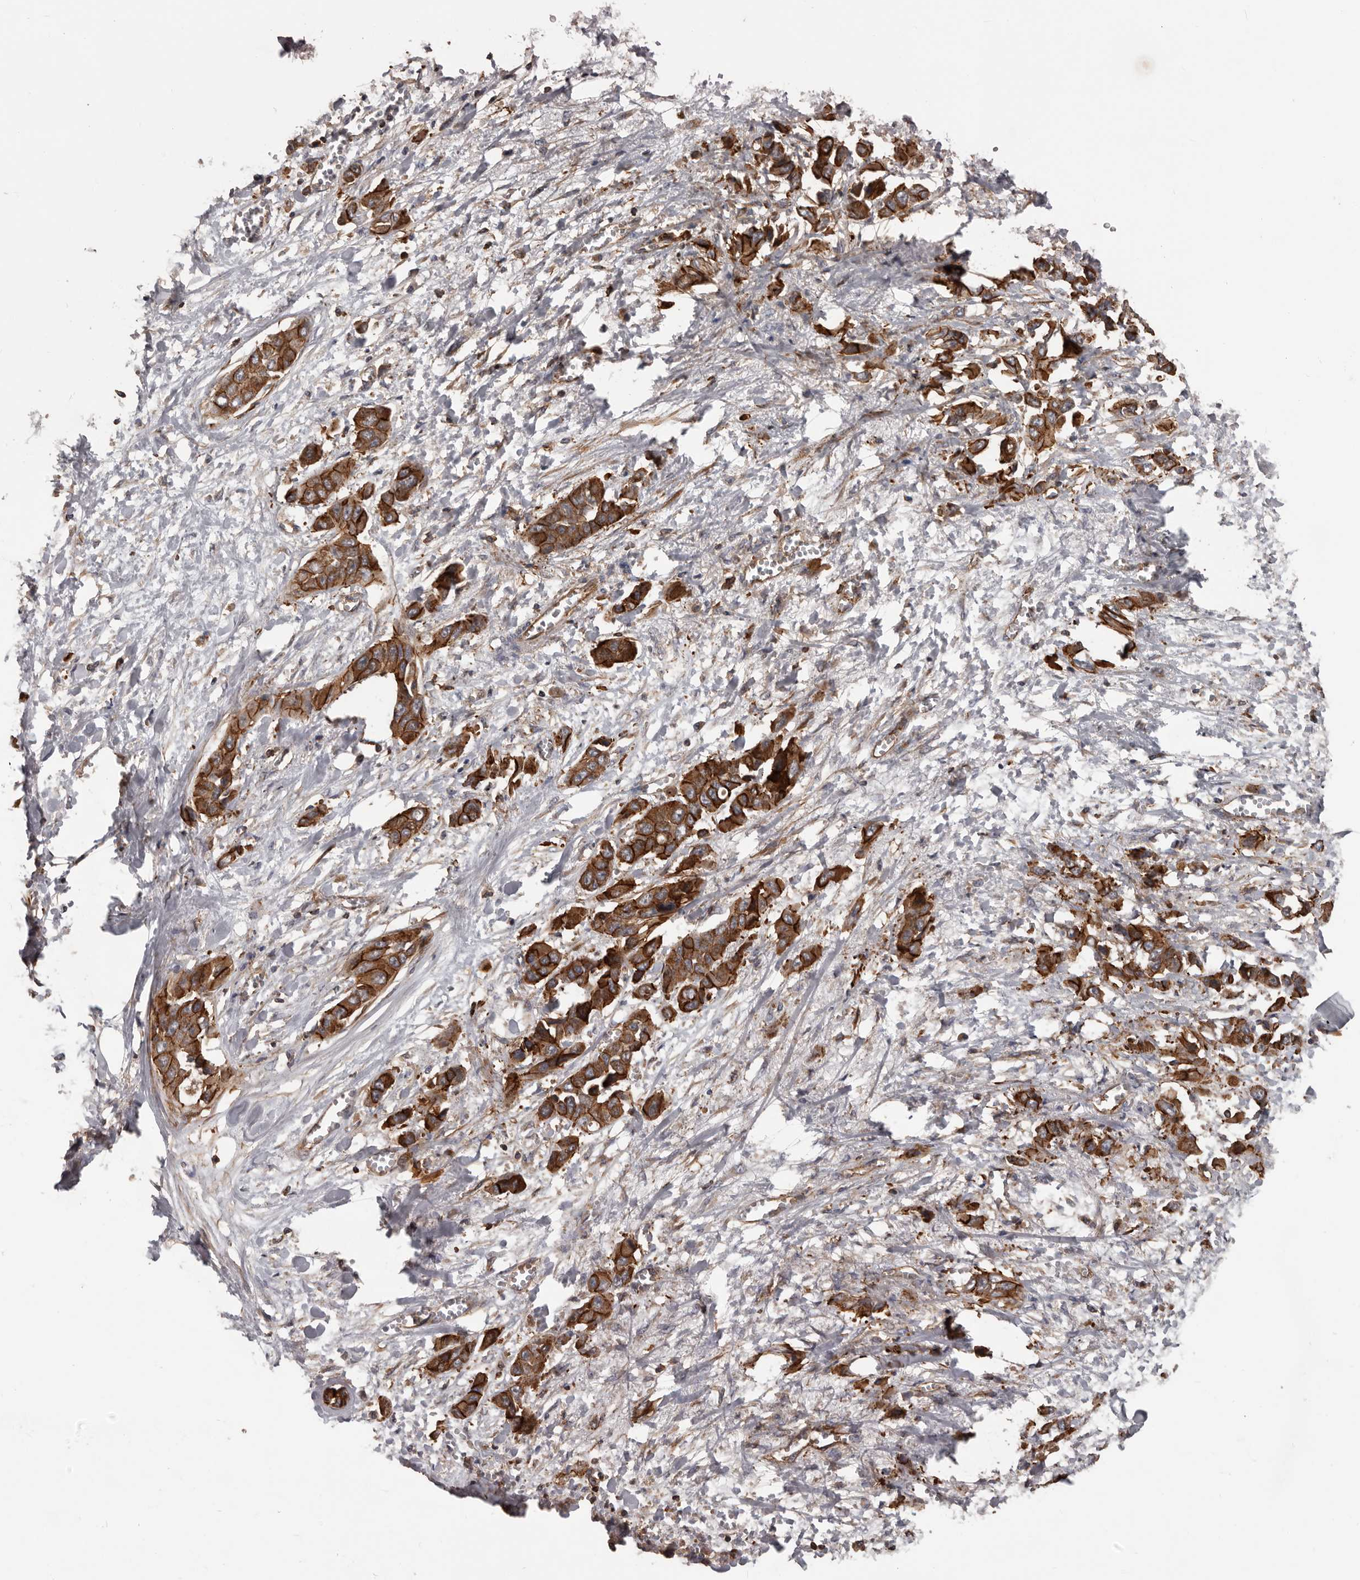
{"staining": {"intensity": "strong", "quantity": ">75%", "location": "cytoplasmic/membranous"}, "tissue": "liver cancer", "cell_type": "Tumor cells", "image_type": "cancer", "snomed": [{"axis": "morphology", "description": "Cholangiocarcinoma"}, {"axis": "topography", "description": "Liver"}], "caption": "Immunohistochemical staining of liver cancer shows high levels of strong cytoplasmic/membranous staining in approximately >75% of tumor cells.", "gene": "PNRC2", "patient": {"sex": "female", "age": 52}}